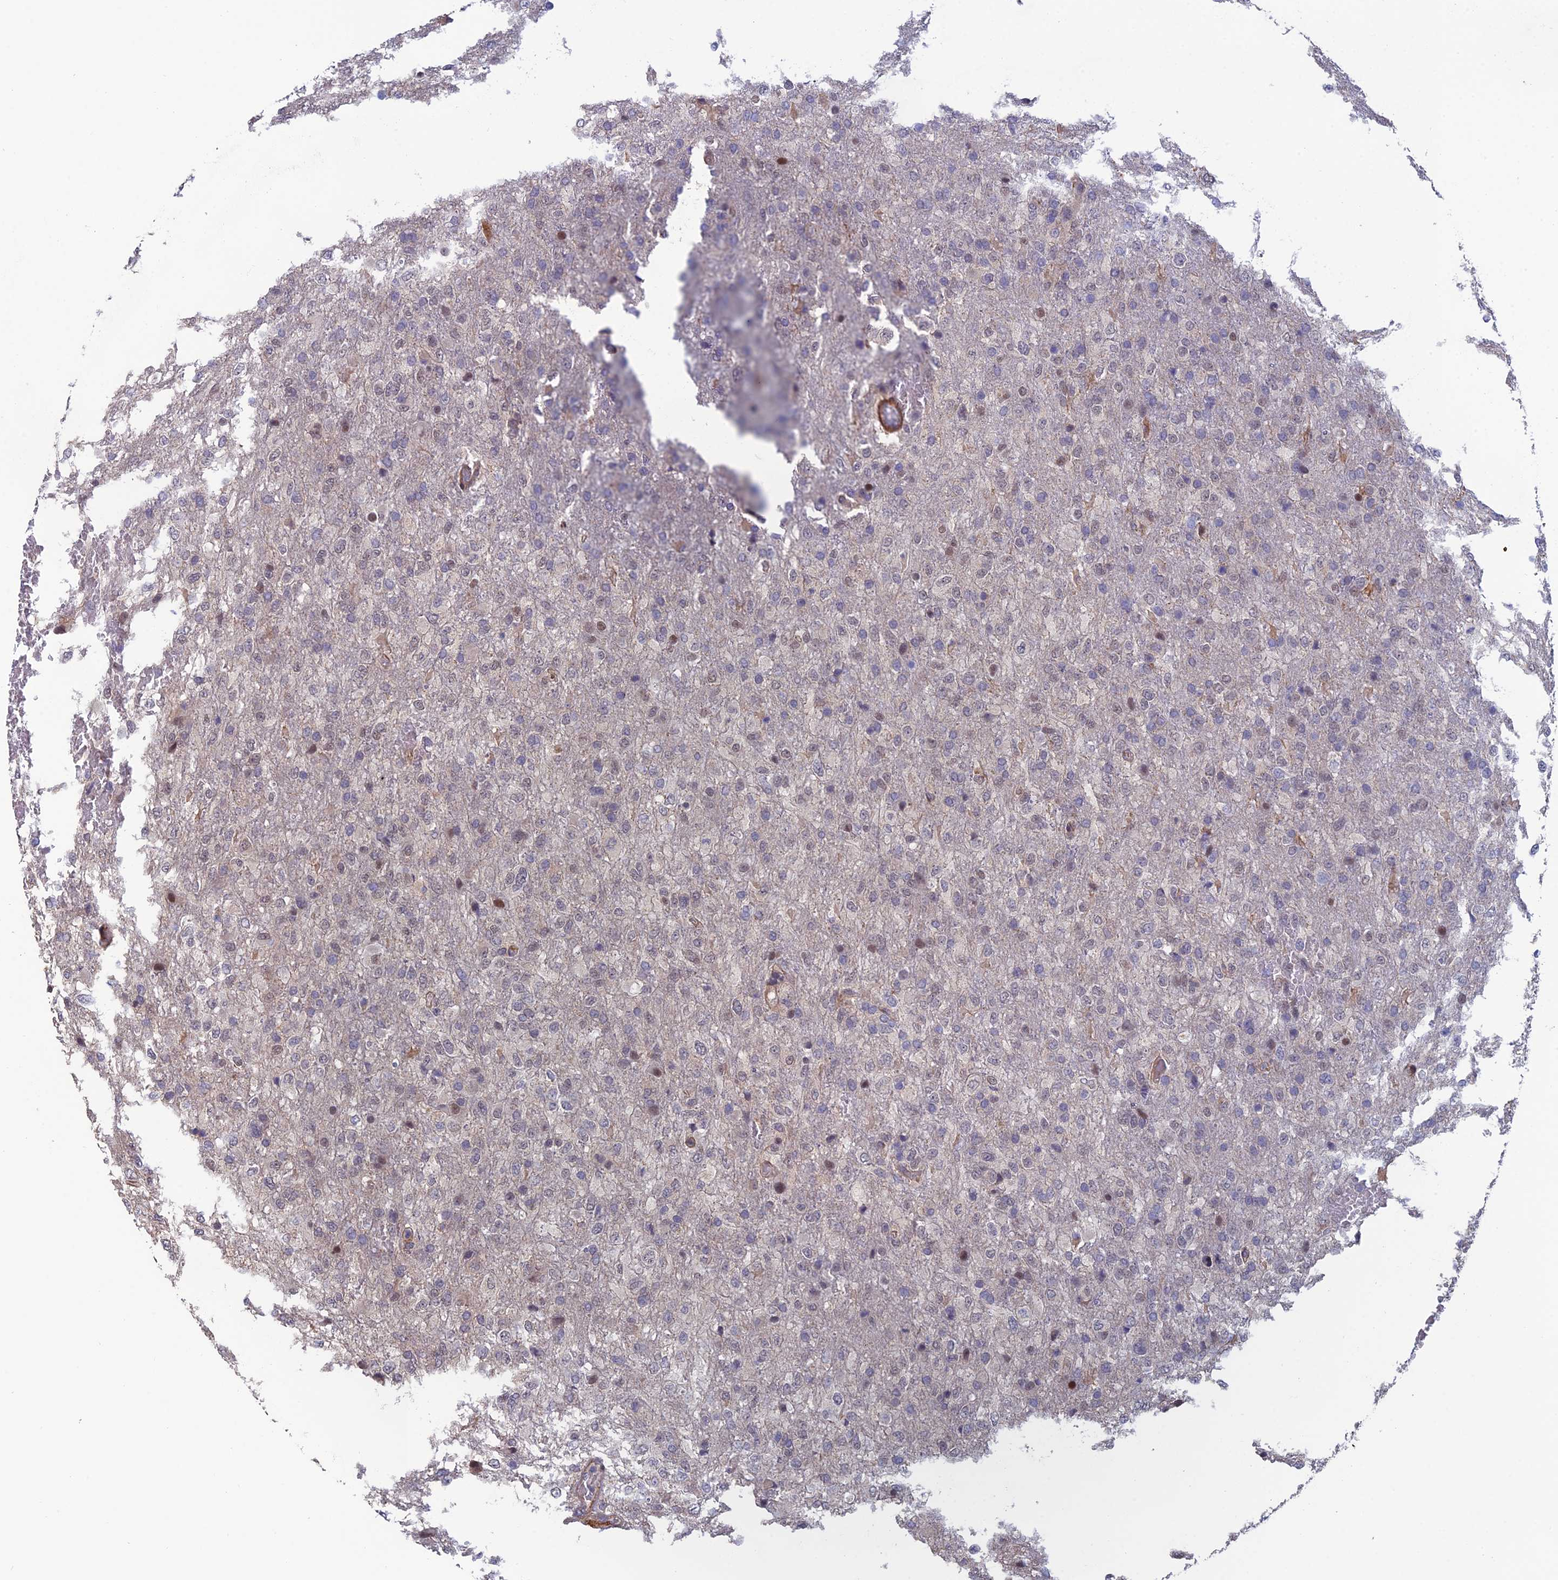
{"staining": {"intensity": "moderate", "quantity": "<25%", "location": "nuclear"}, "tissue": "glioma", "cell_type": "Tumor cells", "image_type": "cancer", "snomed": [{"axis": "morphology", "description": "Glioma, malignant, High grade"}, {"axis": "topography", "description": "Brain"}], "caption": "Protein analysis of malignant glioma (high-grade) tissue demonstrates moderate nuclear positivity in approximately <25% of tumor cells.", "gene": "CCDC183", "patient": {"sex": "female", "age": 74}}